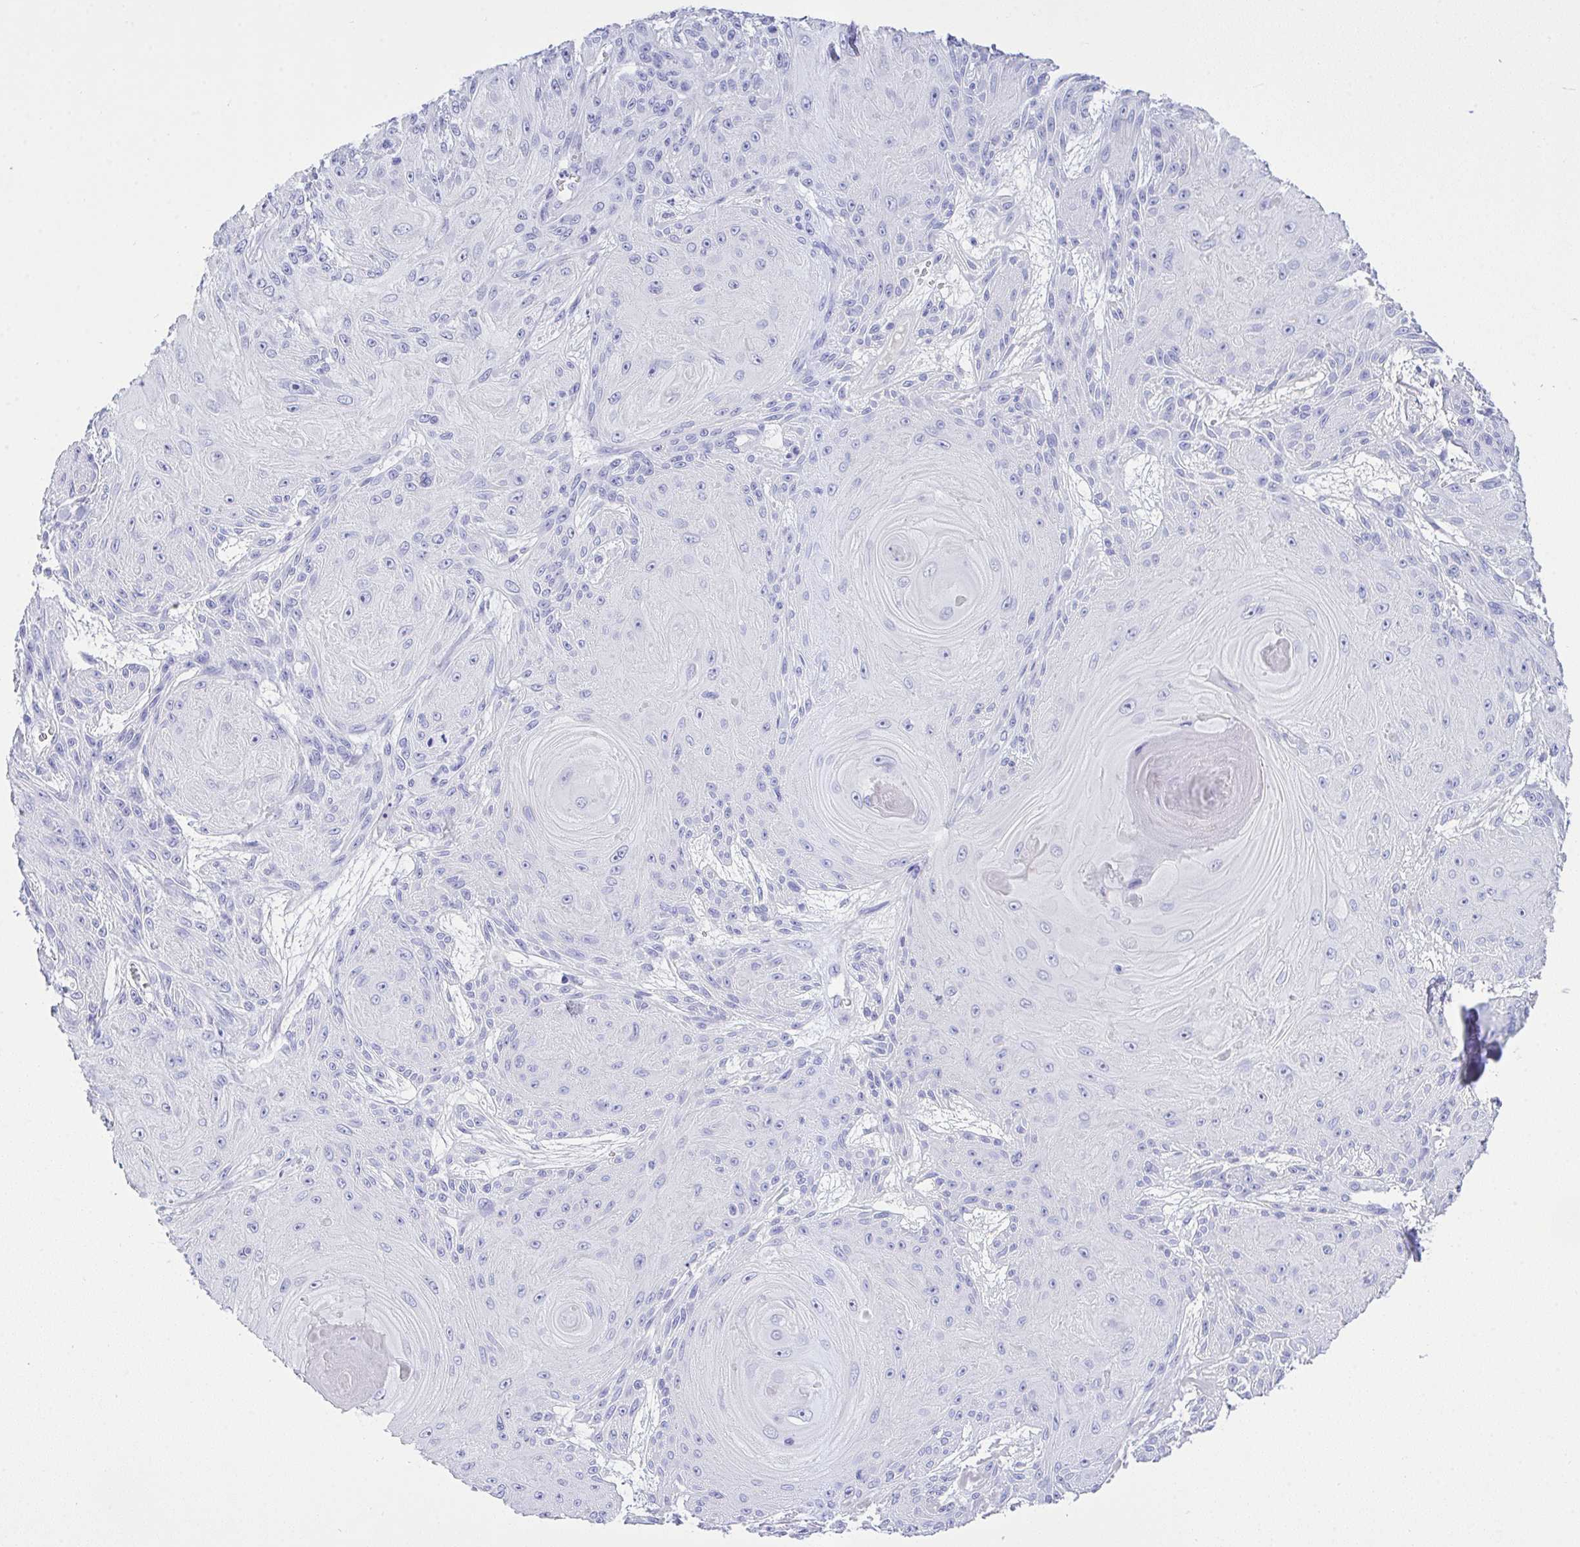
{"staining": {"intensity": "negative", "quantity": "none", "location": "none"}, "tissue": "skin cancer", "cell_type": "Tumor cells", "image_type": "cancer", "snomed": [{"axis": "morphology", "description": "Squamous cell carcinoma, NOS"}, {"axis": "topography", "description": "Skin"}], "caption": "This is an immunohistochemistry (IHC) histopathology image of skin squamous cell carcinoma. There is no expression in tumor cells.", "gene": "AKR1D1", "patient": {"sex": "male", "age": 88}}